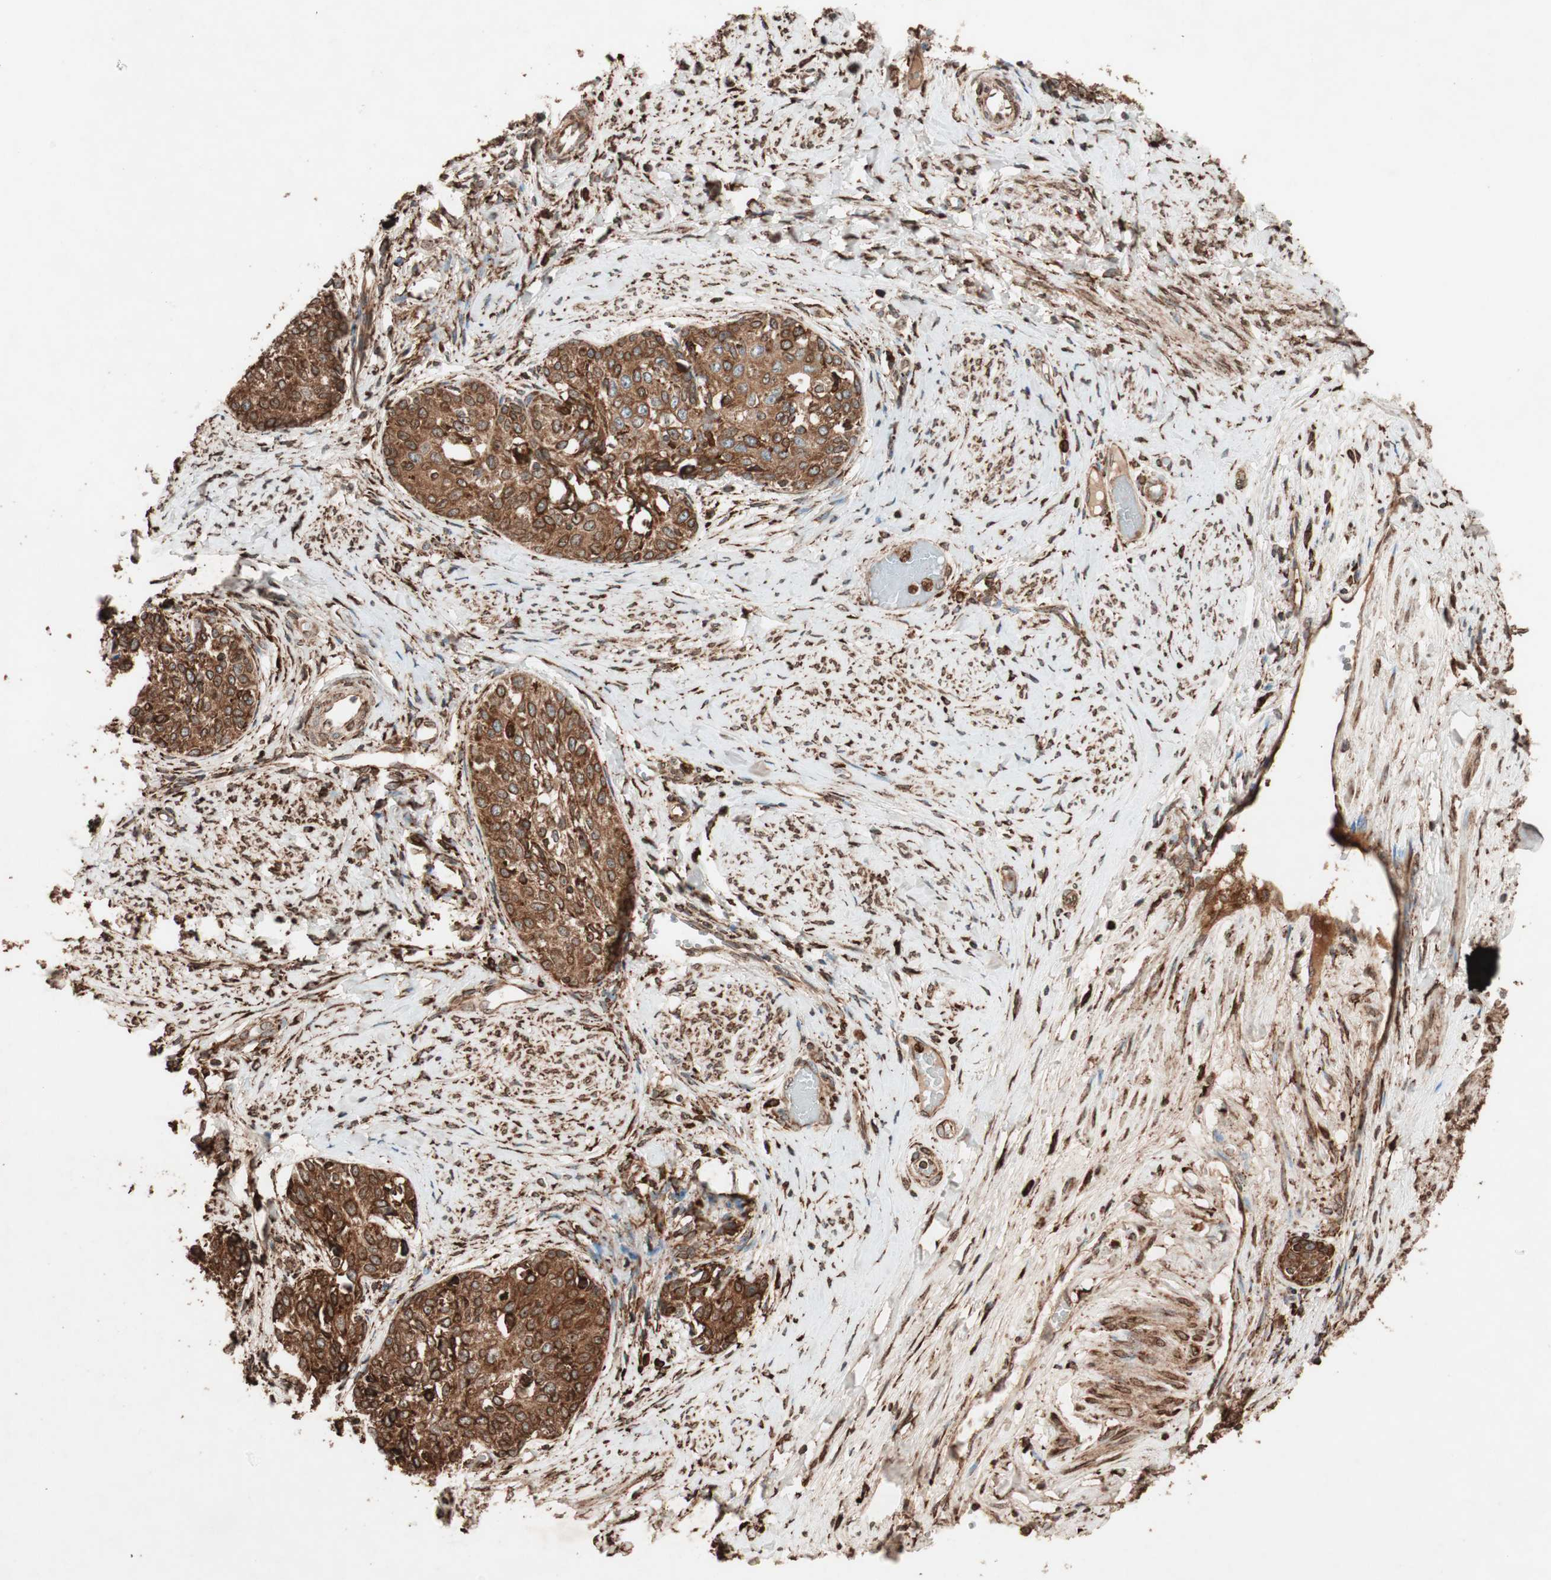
{"staining": {"intensity": "strong", "quantity": ">75%", "location": "cytoplasmic/membranous"}, "tissue": "cervical cancer", "cell_type": "Tumor cells", "image_type": "cancer", "snomed": [{"axis": "morphology", "description": "Squamous cell carcinoma, NOS"}, {"axis": "morphology", "description": "Adenocarcinoma, NOS"}, {"axis": "topography", "description": "Cervix"}], "caption": "Protein expression by immunohistochemistry reveals strong cytoplasmic/membranous expression in about >75% of tumor cells in cervical cancer.", "gene": "VEGFA", "patient": {"sex": "female", "age": 52}}